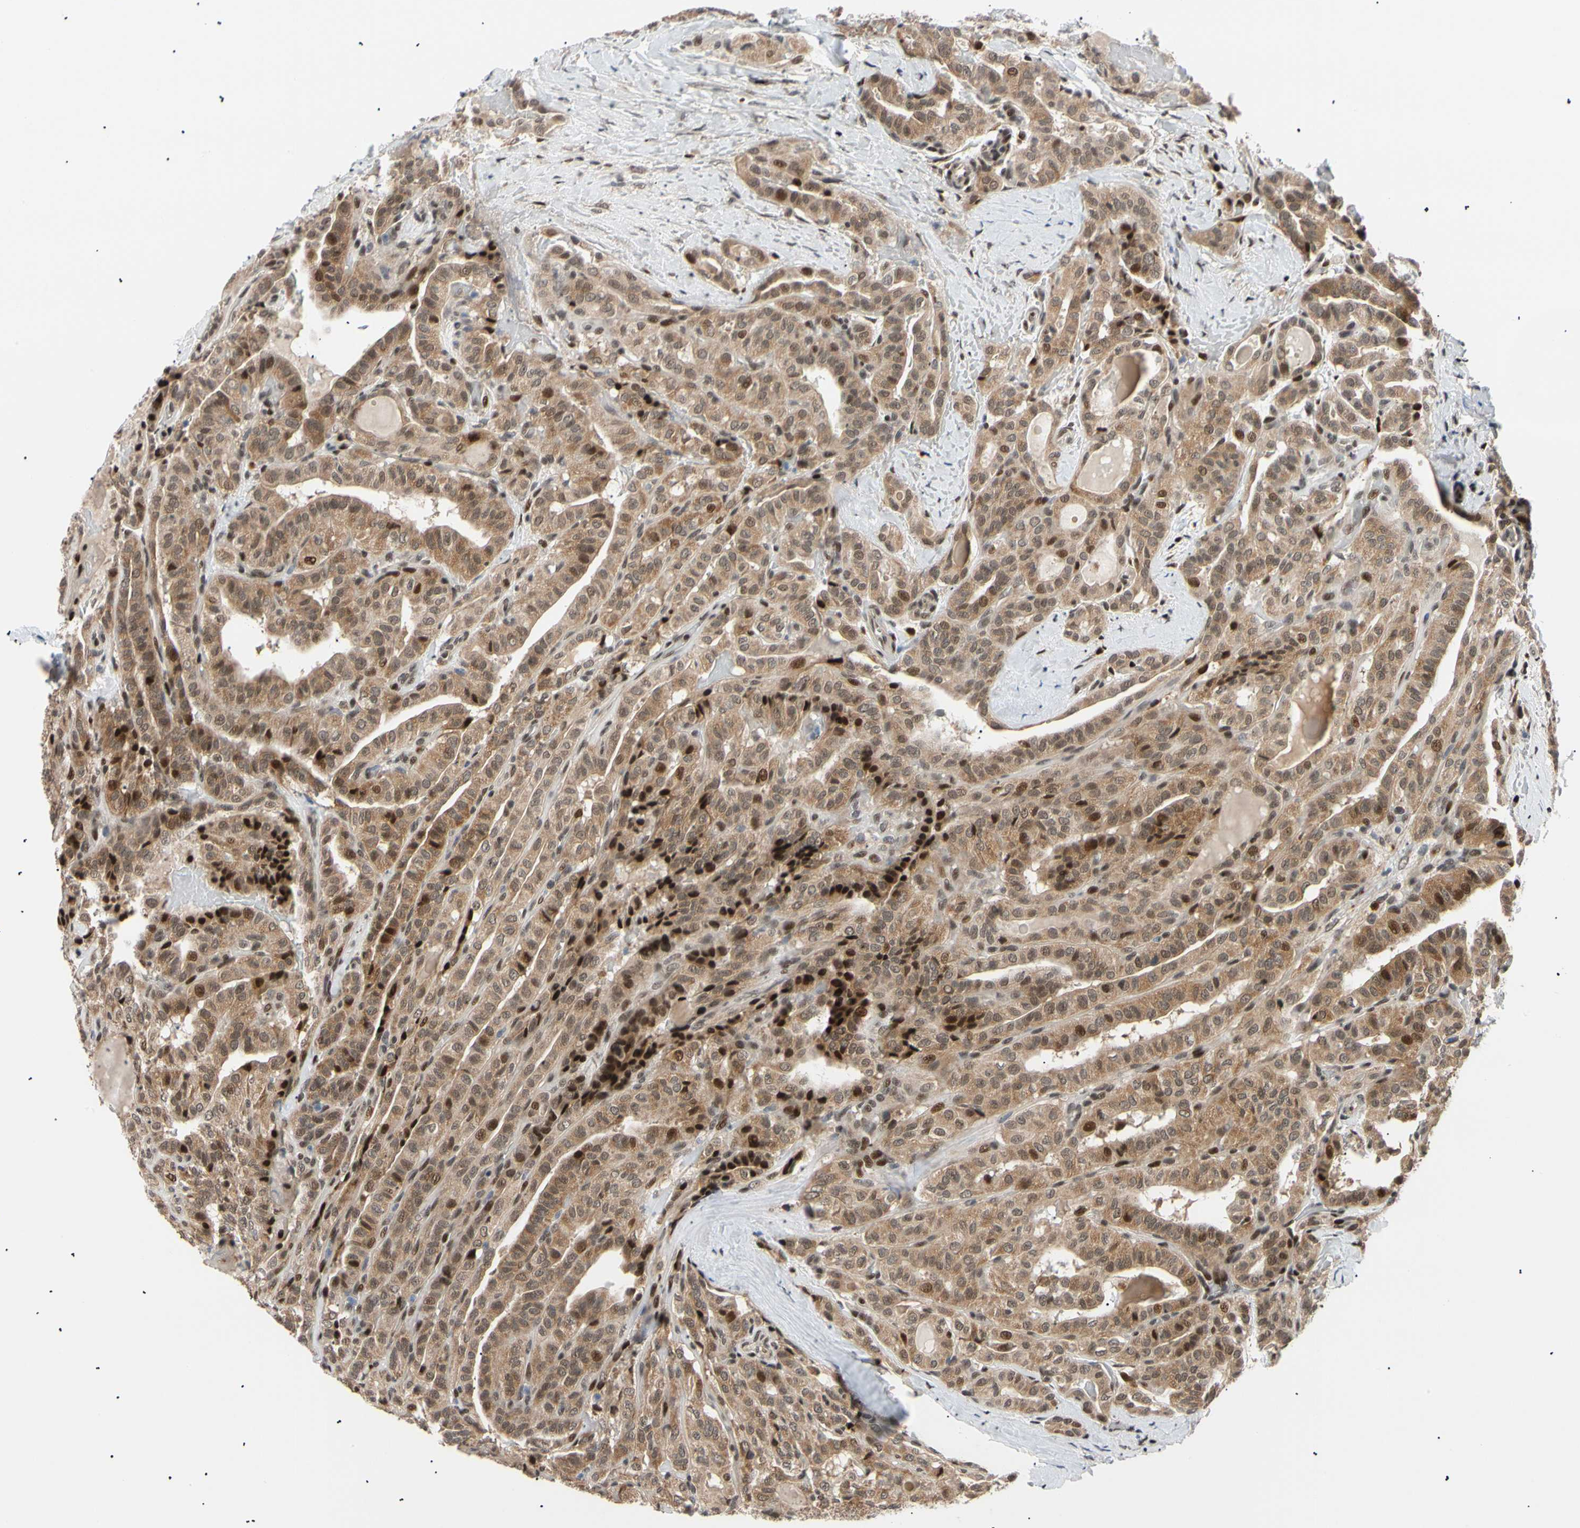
{"staining": {"intensity": "strong", "quantity": "25%-75%", "location": "cytoplasmic/membranous,nuclear"}, "tissue": "thyroid cancer", "cell_type": "Tumor cells", "image_type": "cancer", "snomed": [{"axis": "morphology", "description": "Papillary adenocarcinoma, NOS"}, {"axis": "topography", "description": "Thyroid gland"}], "caption": "Brown immunohistochemical staining in papillary adenocarcinoma (thyroid) displays strong cytoplasmic/membranous and nuclear expression in approximately 25%-75% of tumor cells. (DAB (3,3'-diaminobenzidine) IHC, brown staining for protein, blue staining for nuclei).", "gene": "E2F1", "patient": {"sex": "male", "age": 77}}